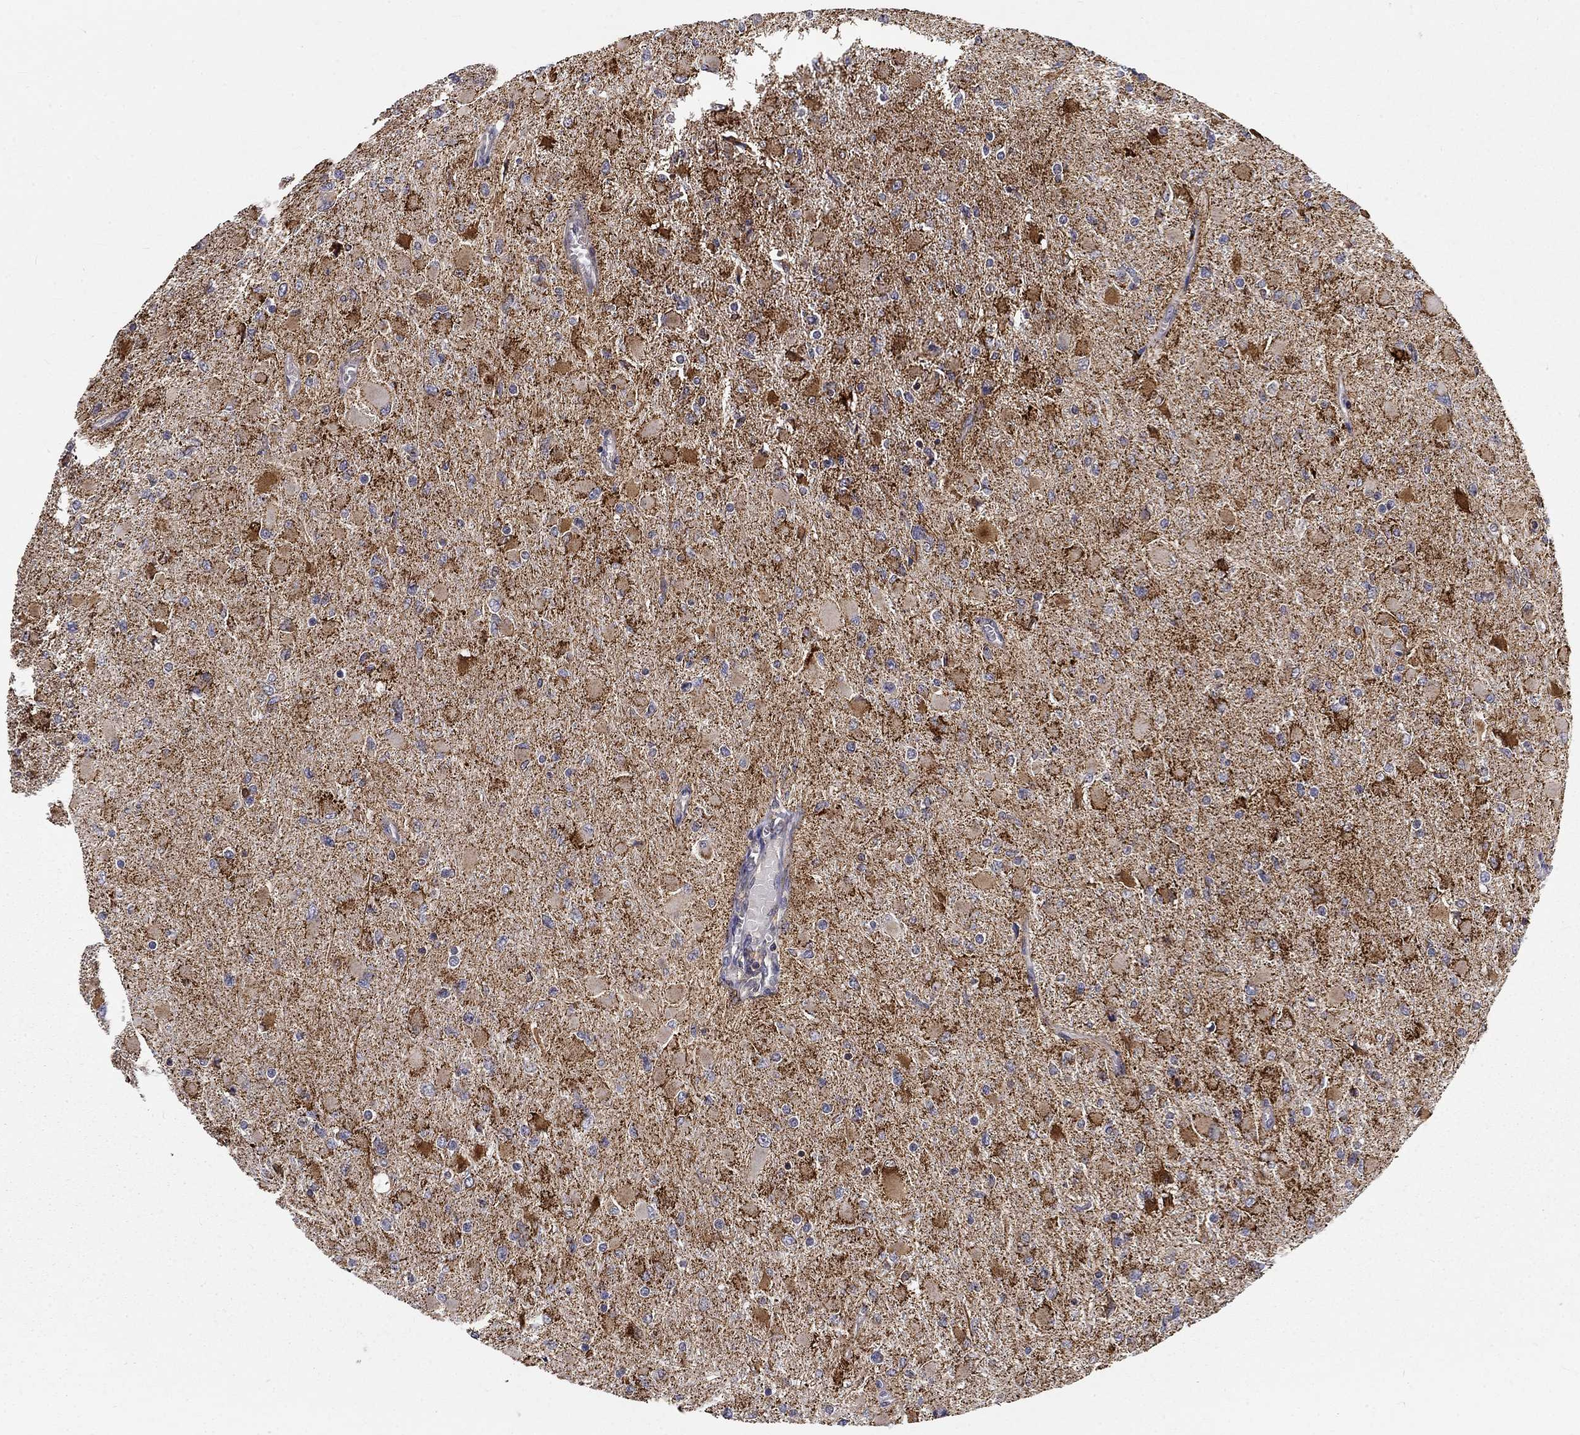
{"staining": {"intensity": "moderate", "quantity": "25%-75%", "location": "cytoplasmic/membranous"}, "tissue": "glioma", "cell_type": "Tumor cells", "image_type": "cancer", "snomed": [{"axis": "morphology", "description": "Glioma, malignant, High grade"}, {"axis": "topography", "description": "Cerebral cortex"}], "caption": "Malignant glioma (high-grade) stained with a brown dye displays moderate cytoplasmic/membranous positive expression in approximately 25%-75% of tumor cells.", "gene": "ALDH4A1", "patient": {"sex": "female", "age": 36}}